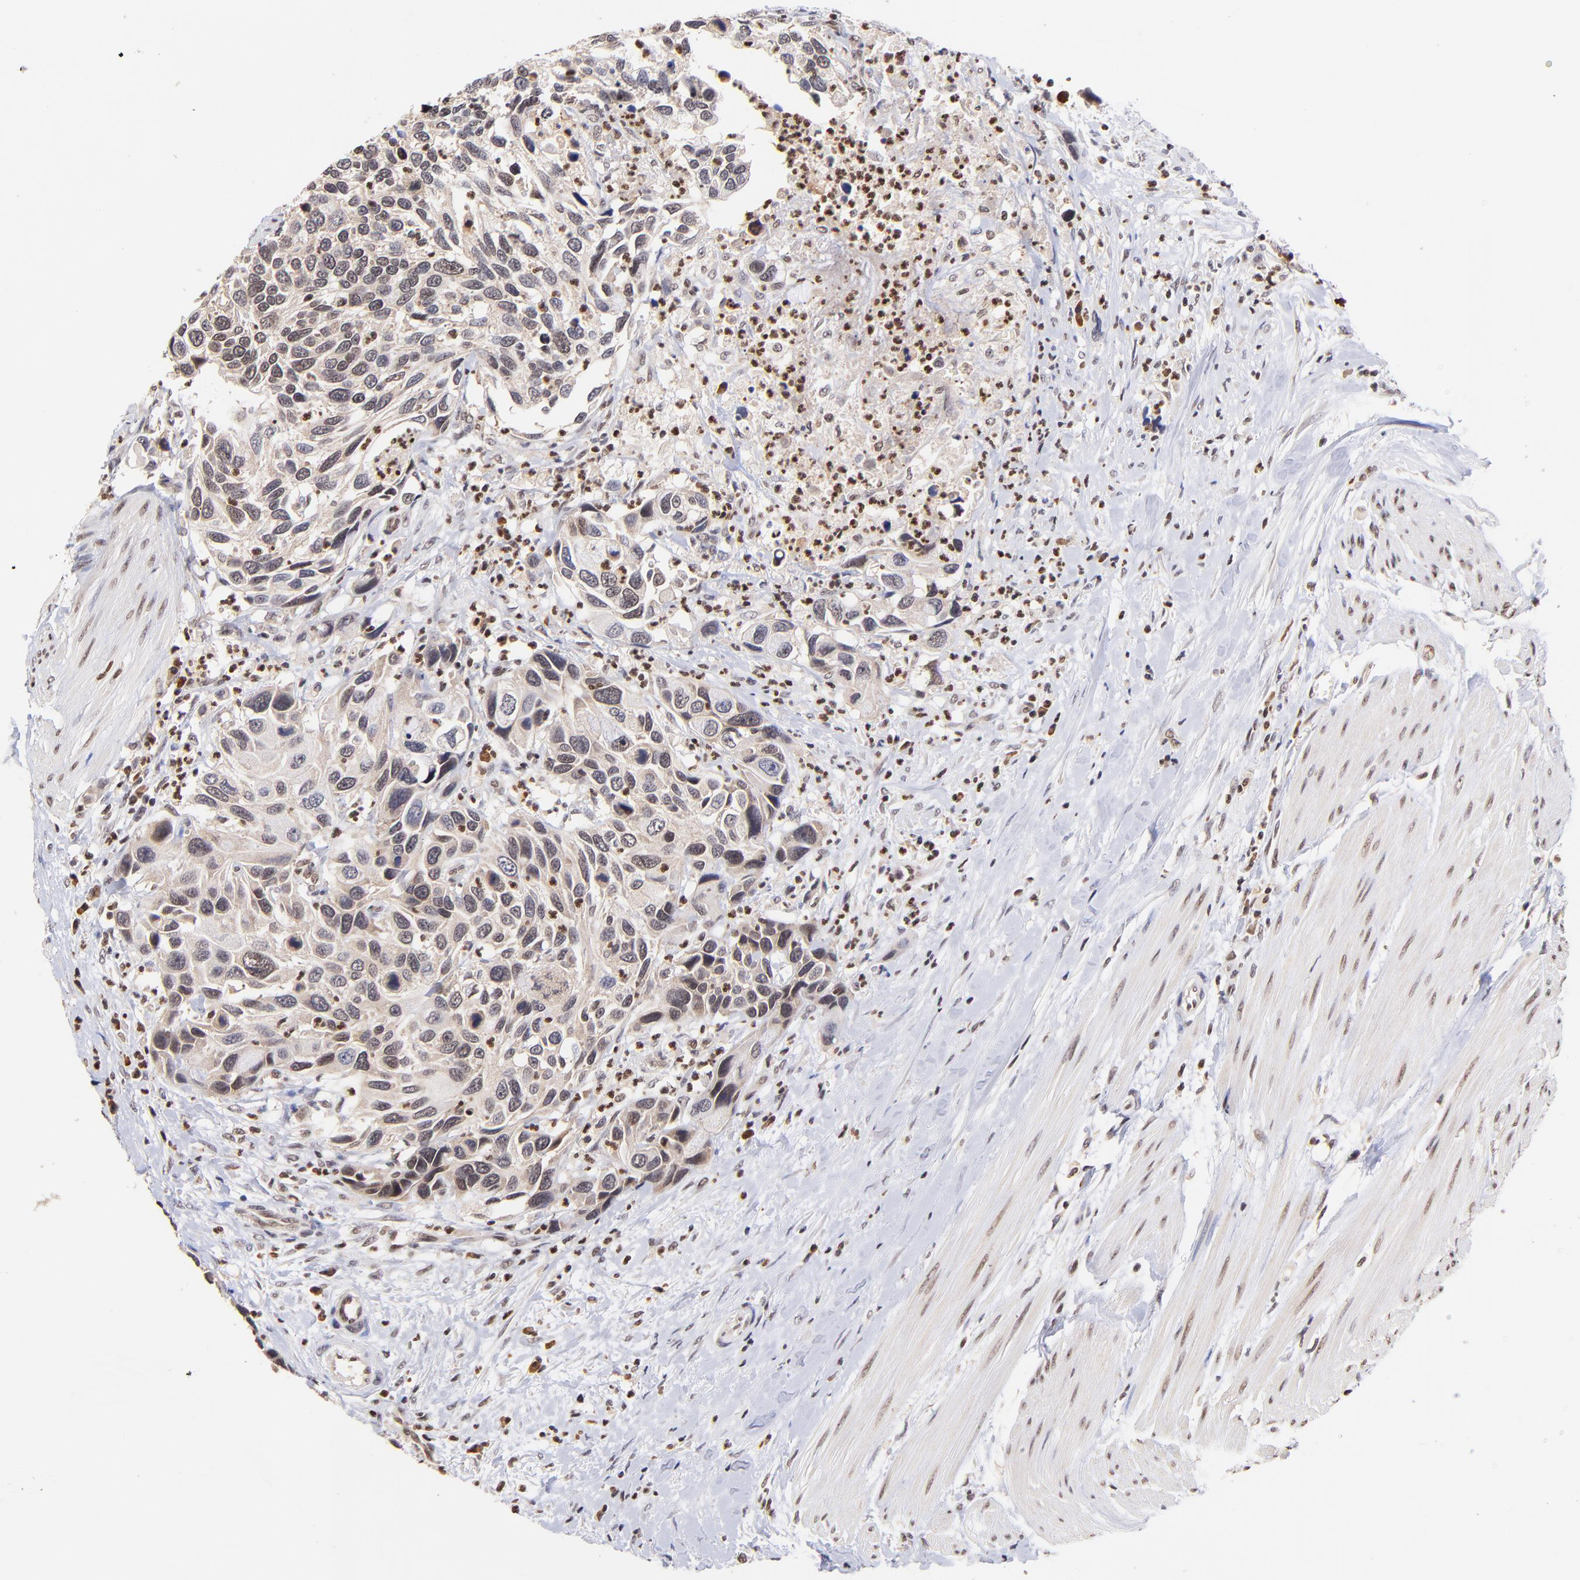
{"staining": {"intensity": "weak", "quantity": ">75%", "location": "cytoplasmic/membranous"}, "tissue": "urothelial cancer", "cell_type": "Tumor cells", "image_type": "cancer", "snomed": [{"axis": "morphology", "description": "Urothelial carcinoma, High grade"}, {"axis": "topography", "description": "Urinary bladder"}], "caption": "Tumor cells reveal weak cytoplasmic/membranous positivity in about >75% of cells in urothelial cancer. The protein of interest is stained brown, and the nuclei are stained in blue (DAB IHC with brightfield microscopy, high magnification).", "gene": "WDR25", "patient": {"sex": "male", "age": 66}}